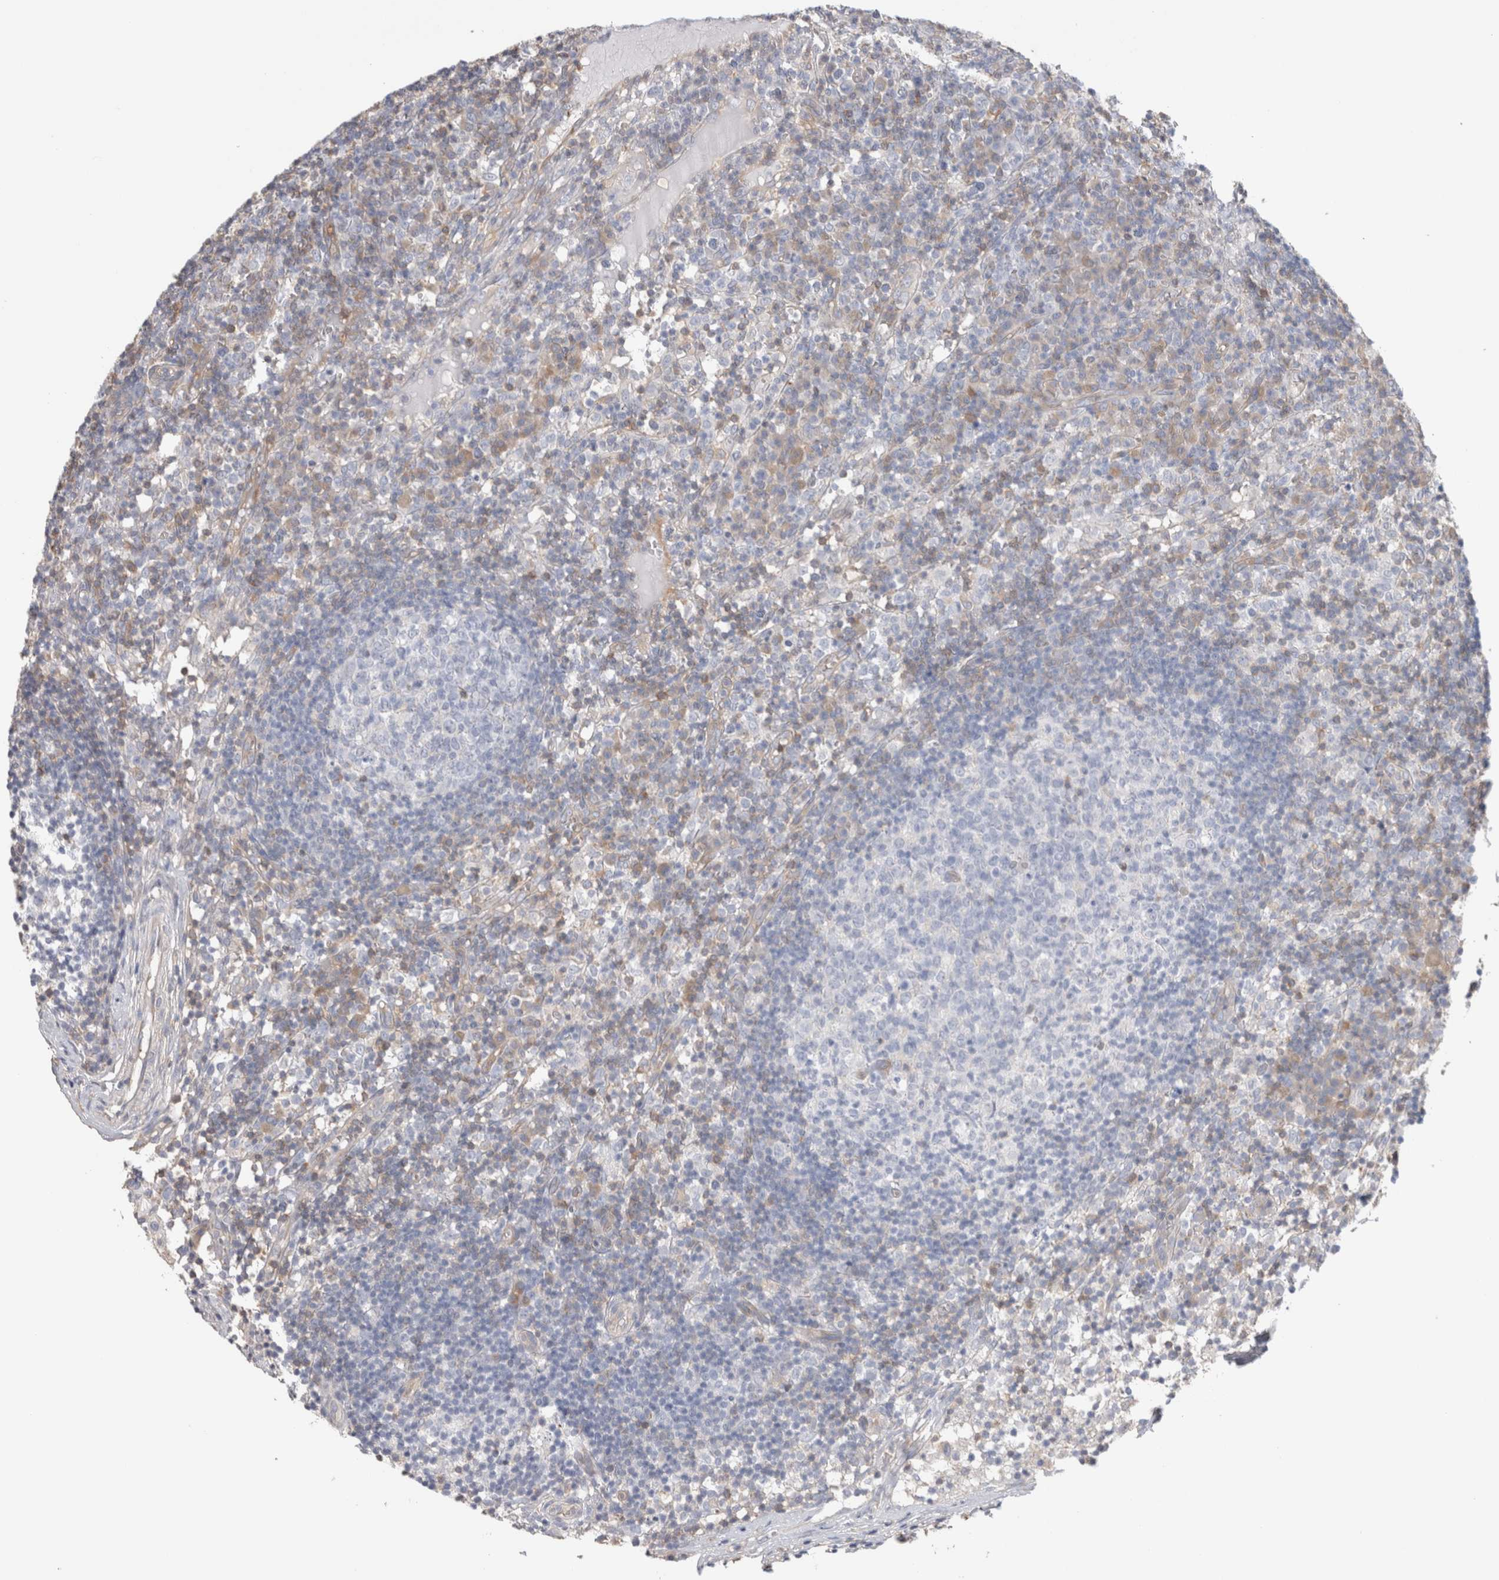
{"staining": {"intensity": "negative", "quantity": "none", "location": "none"}, "tissue": "lymph node", "cell_type": "Germinal center cells", "image_type": "normal", "snomed": [{"axis": "morphology", "description": "Normal tissue, NOS"}, {"axis": "morphology", "description": "Inflammation, NOS"}, {"axis": "topography", "description": "Lymph node"}], "caption": "Immunohistochemical staining of benign human lymph node demonstrates no significant staining in germinal center cells.", "gene": "CAPN2", "patient": {"sex": "male", "age": 55}}